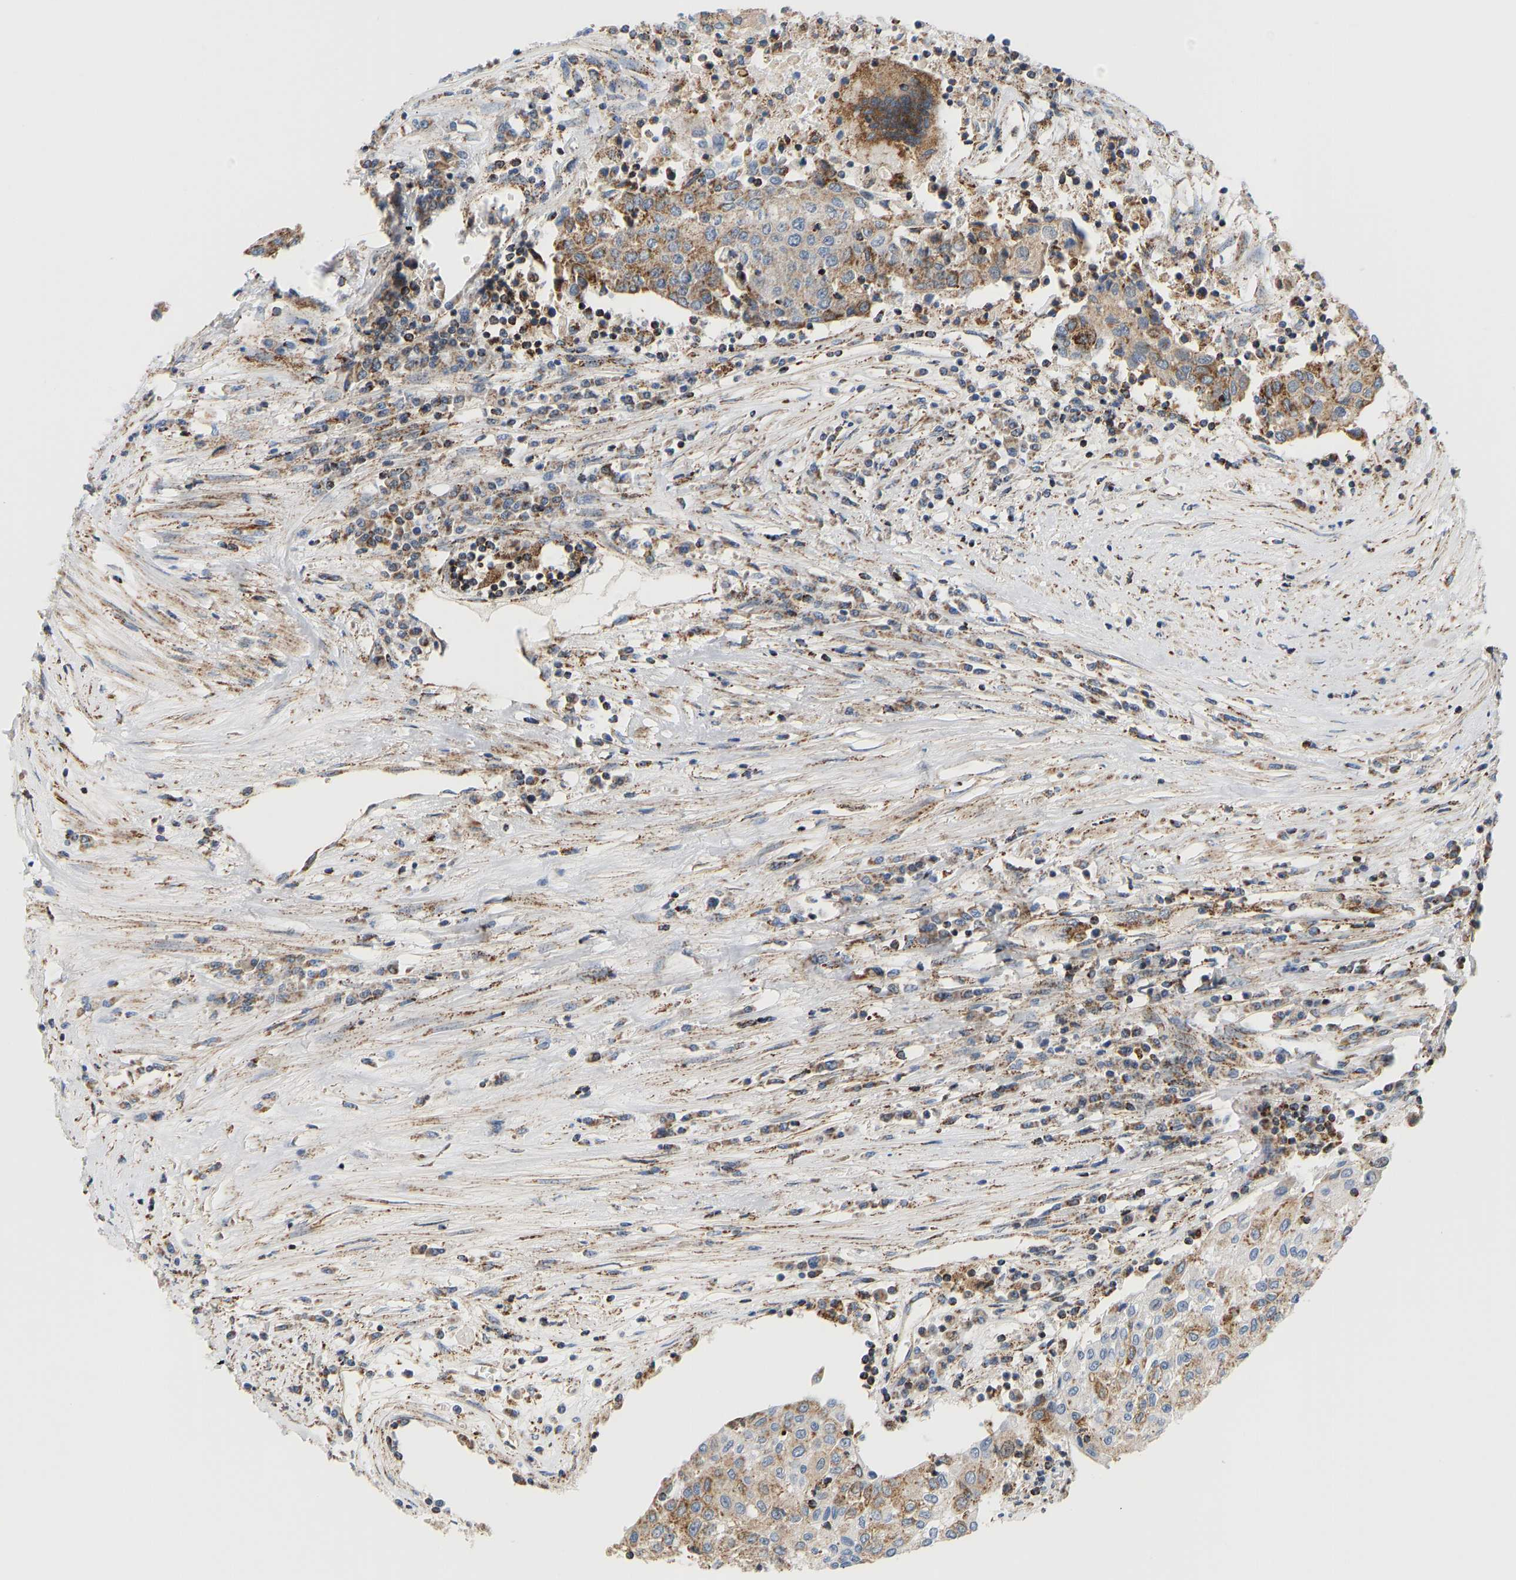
{"staining": {"intensity": "moderate", "quantity": ">75%", "location": "cytoplasmic/membranous"}, "tissue": "urothelial cancer", "cell_type": "Tumor cells", "image_type": "cancer", "snomed": [{"axis": "morphology", "description": "Urothelial carcinoma, High grade"}, {"axis": "topography", "description": "Urinary bladder"}], "caption": "IHC photomicrograph of human high-grade urothelial carcinoma stained for a protein (brown), which shows medium levels of moderate cytoplasmic/membranous positivity in approximately >75% of tumor cells.", "gene": "GPSM2", "patient": {"sex": "female", "age": 85}}